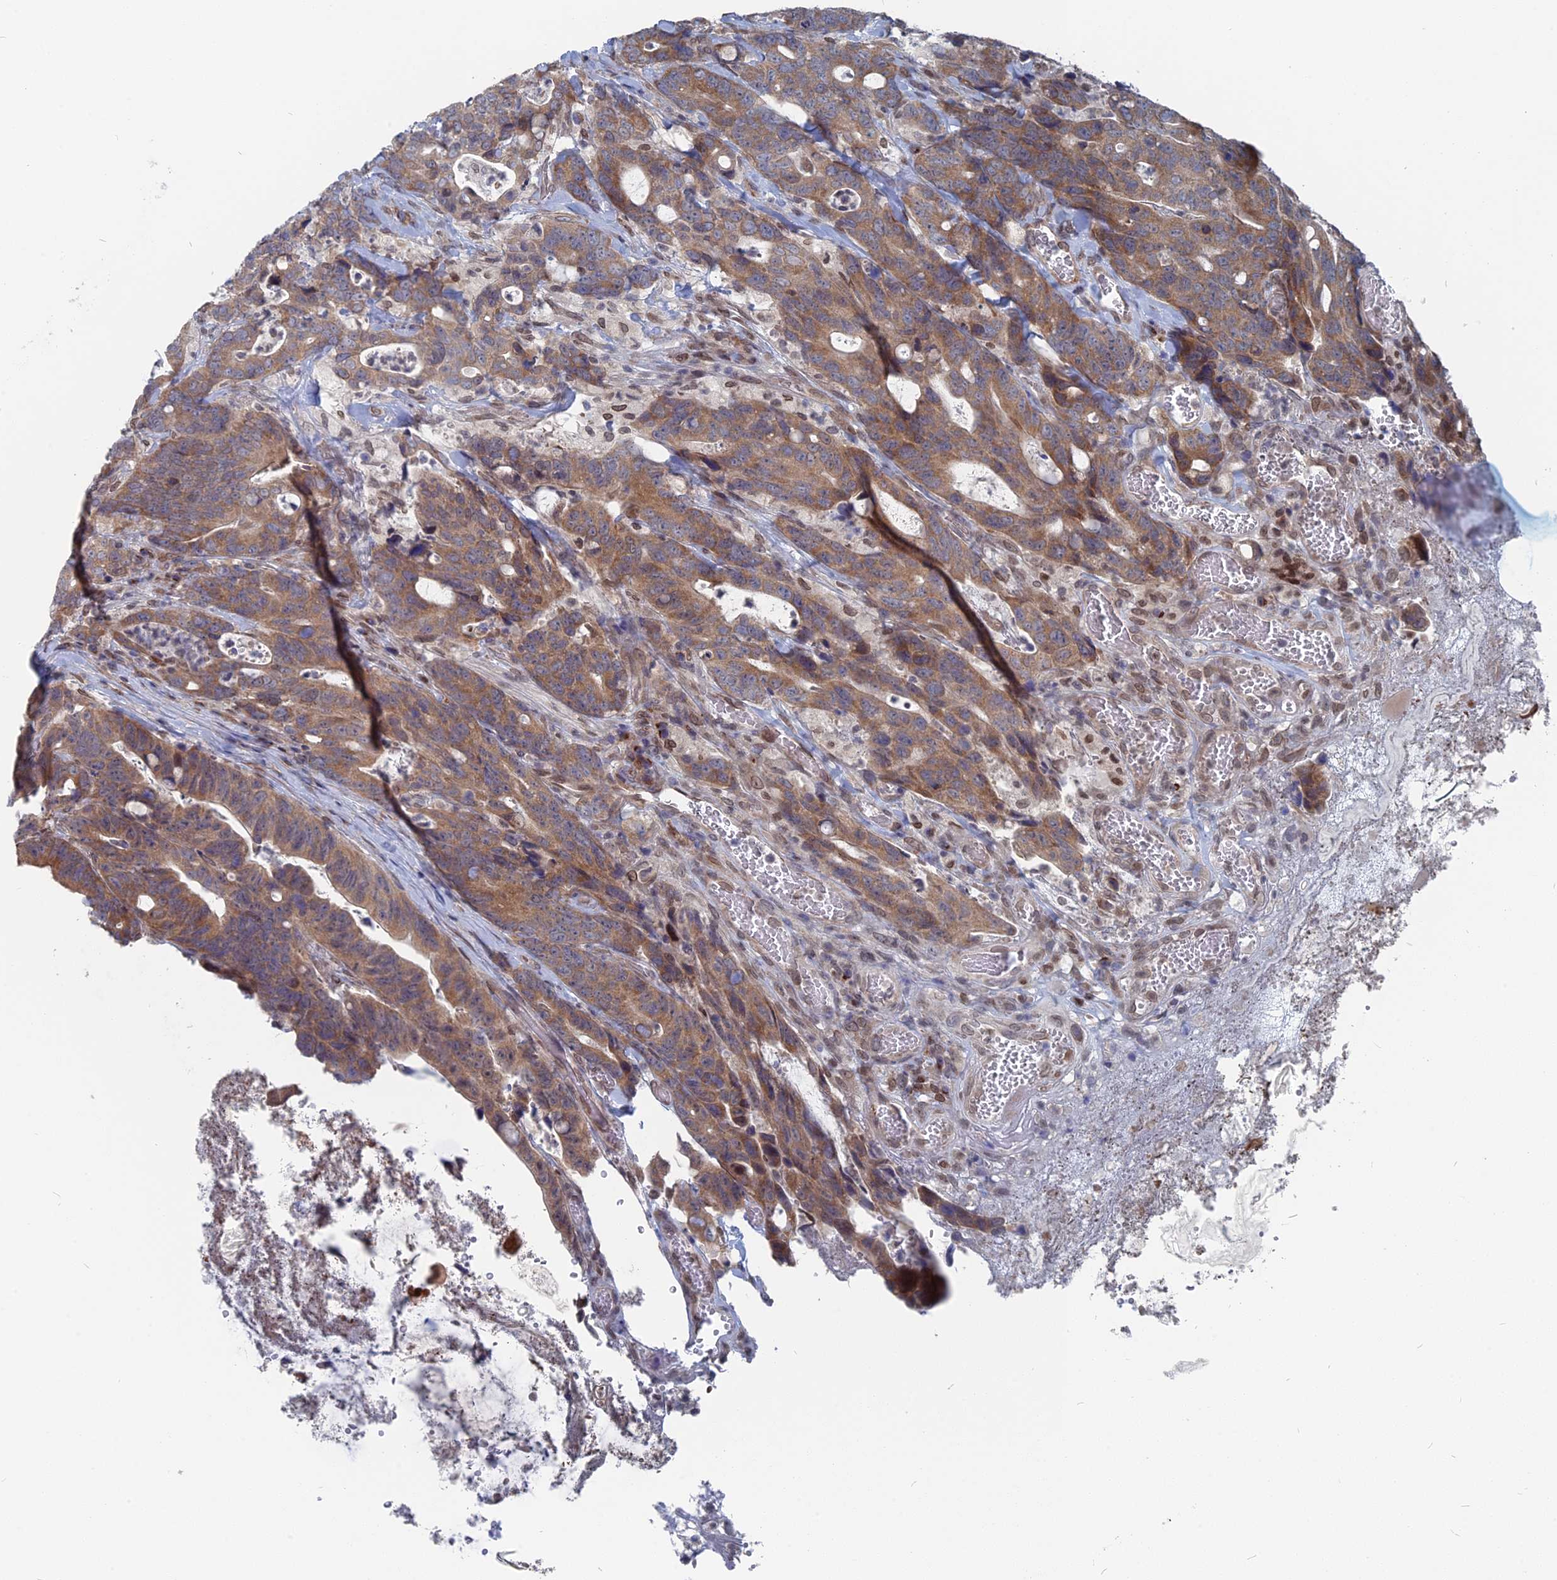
{"staining": {"intensity": "moderate", "quantity": ">75%", "location": "cytoplasmic/membranous"}, "tissue": "colorectal cancer", "cell_type": "Tumor cells", "image_type": "cancer", "snomed": [{"axis": "morphology", "description": "Adenocarcinoma, NOS"}, {"axis": "topography", "description": "Colon"}], "caption": "IHC (DAB (3,3'-diaminobenzidine)) staining of human colorectal cancer (adenocarcinoma) reveals moderate cytoplasmic/membranous protein positivity in about >75% of tumor cells.", "gene": "MTRF1", "patient": {"sex": "female", "age": 82}}